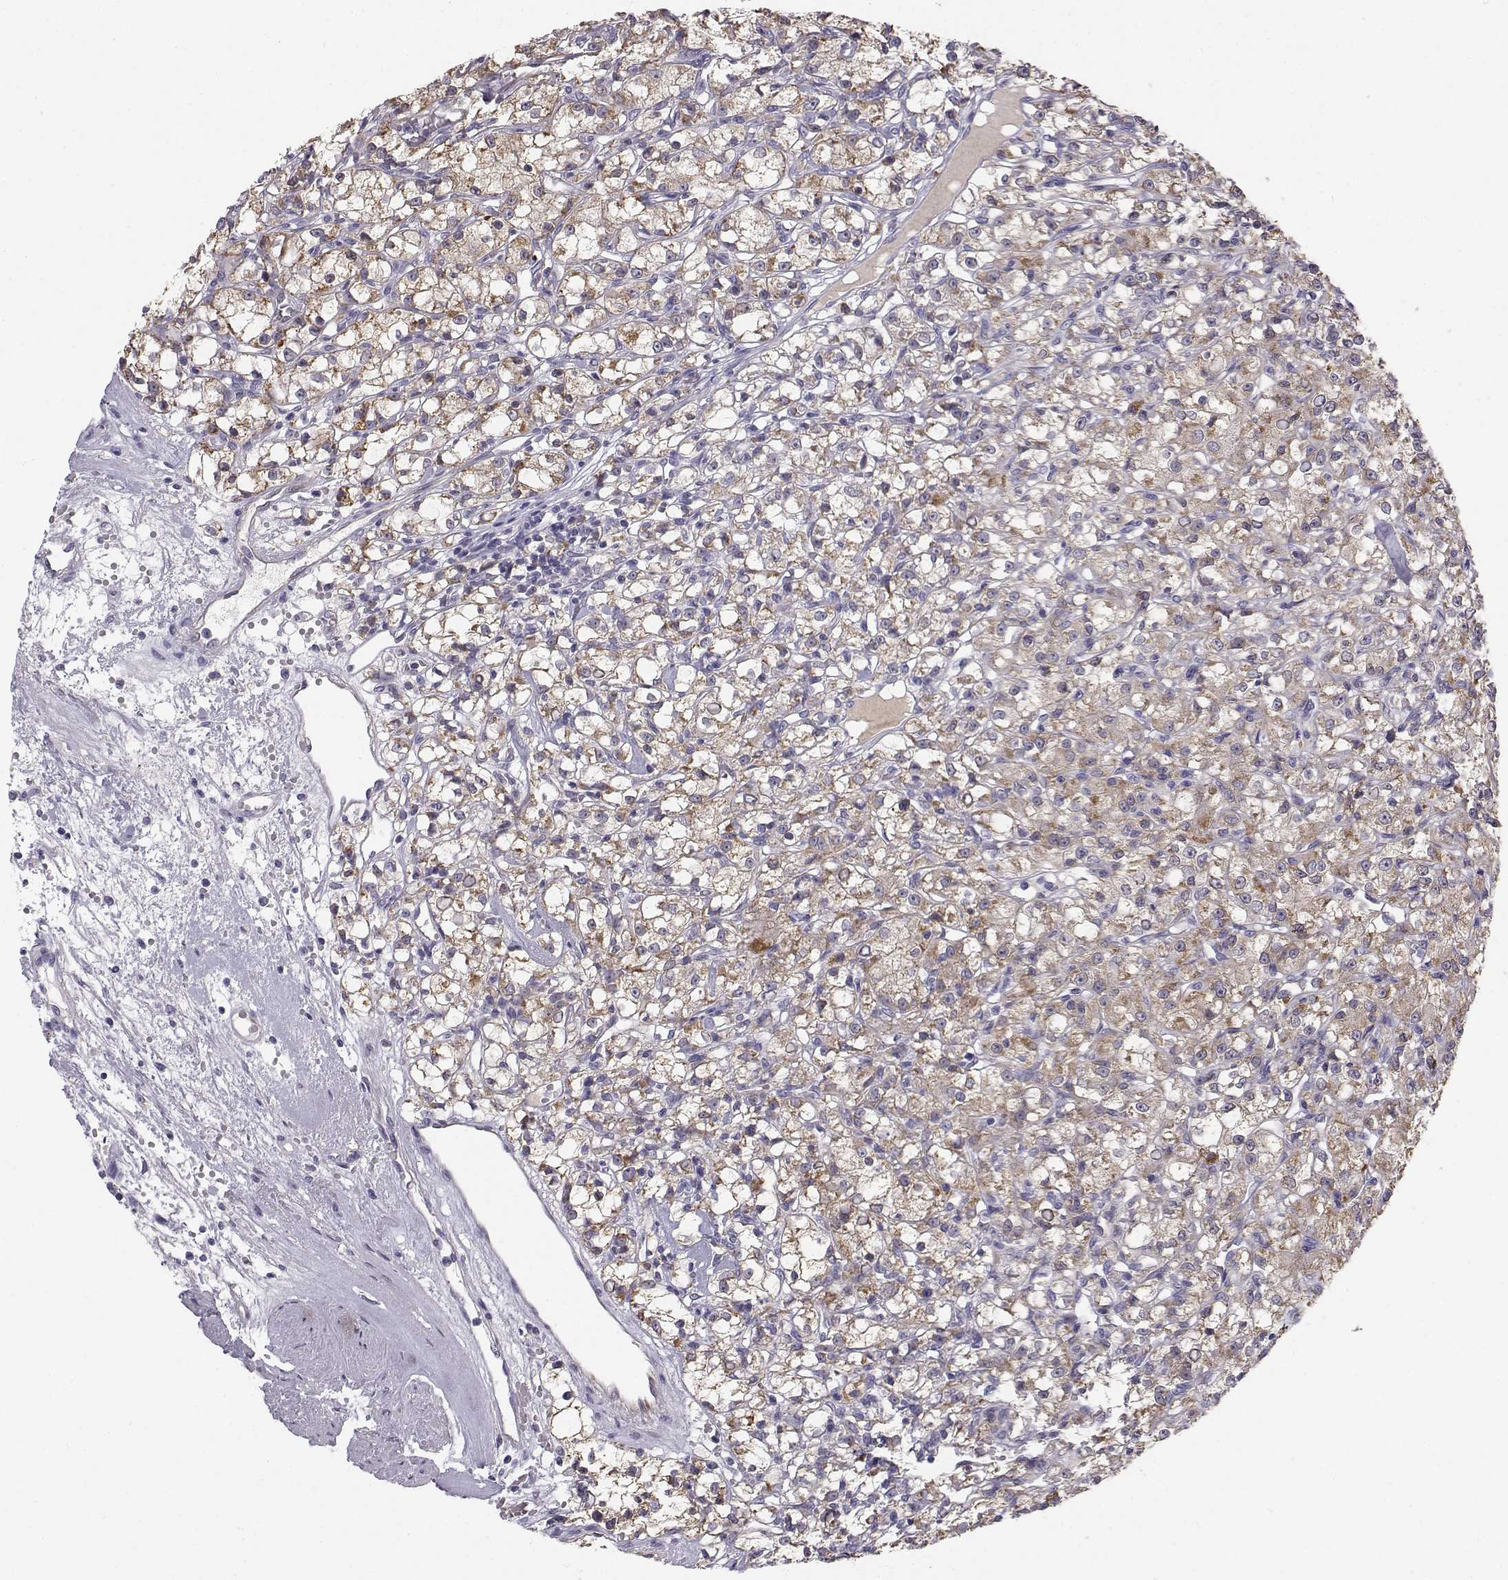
{"staining": {"intensity": "weak", "quantity": "25%-75%", "location": "cytoplasmic/membranous"}, "tissue": "renal cancer", "cell_type": "Tumor cells", "image_type": "cancer", "snomed": [{"axis": "morphology", "description": "Adenocarcinoma, NOS"}, {"axis": "topography", "description": "Kidney"}], "caption": "Weak cytoplasmic/membranous expression is identified in about 25%-75% of tumor cells in renal cancer (adenocarcinoma).", "gene": "KCNMB4", "patient": {"sex": "female", "age": 59}}